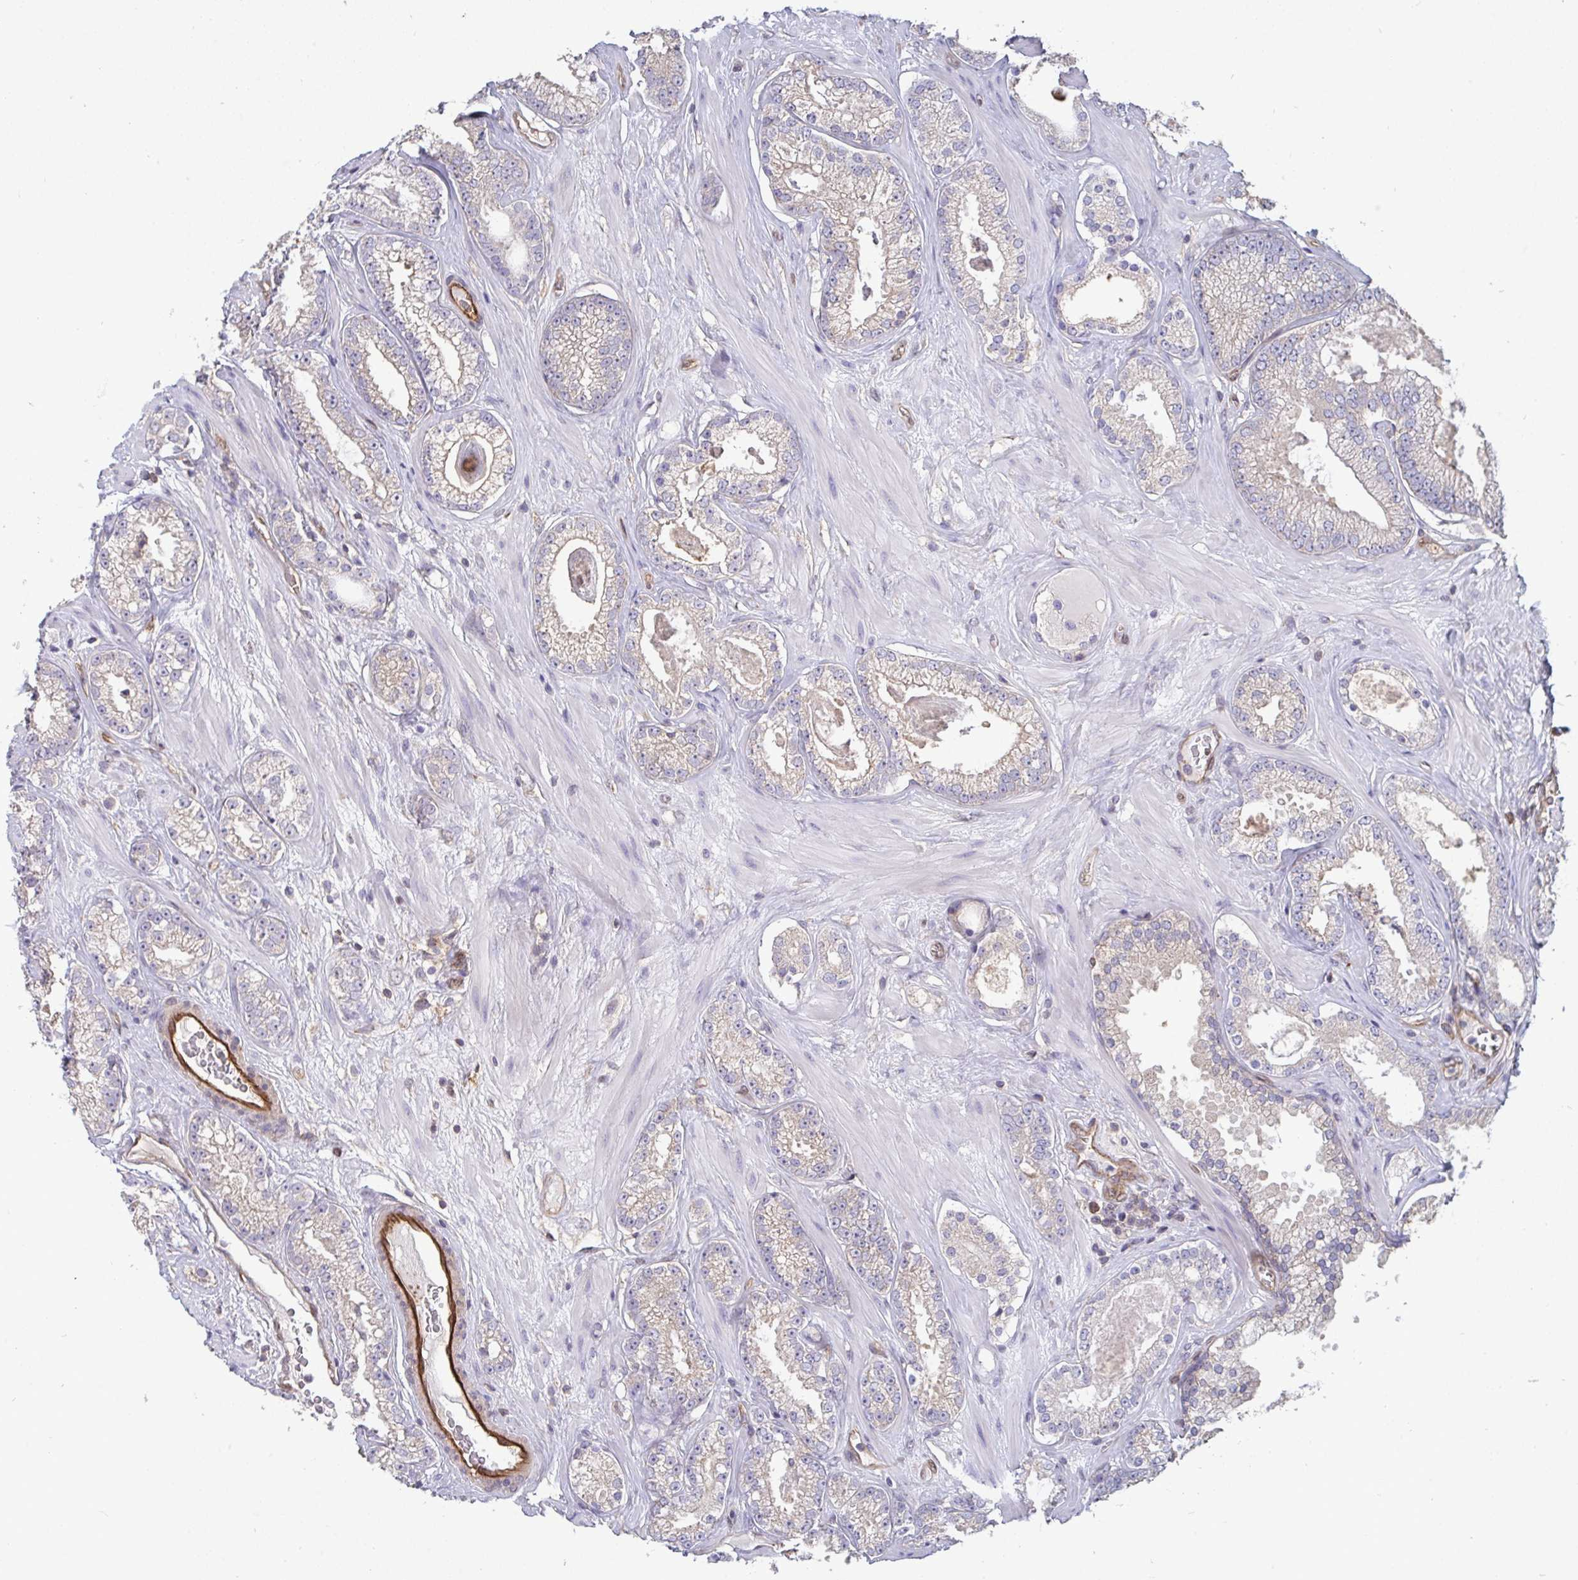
{"staining": {"intensity": "negative", "quantity": "none", "location": "none"}, "tissue": "prostate cancer", "cell_type": "Tumor cells", "image_type": "cancer", "snomed": [{"axis": "morphology", "description": "Adenocarcinoma, High grade"}, {"axis": "topography", "description": "Prostate"}], "caption": "The photomicrograph reveals no staining of tumor cells in adenocarcinoma (high-grade) (prostate).", "gene": "ISCU", "patient": {"sex": "male", "age": 66}}